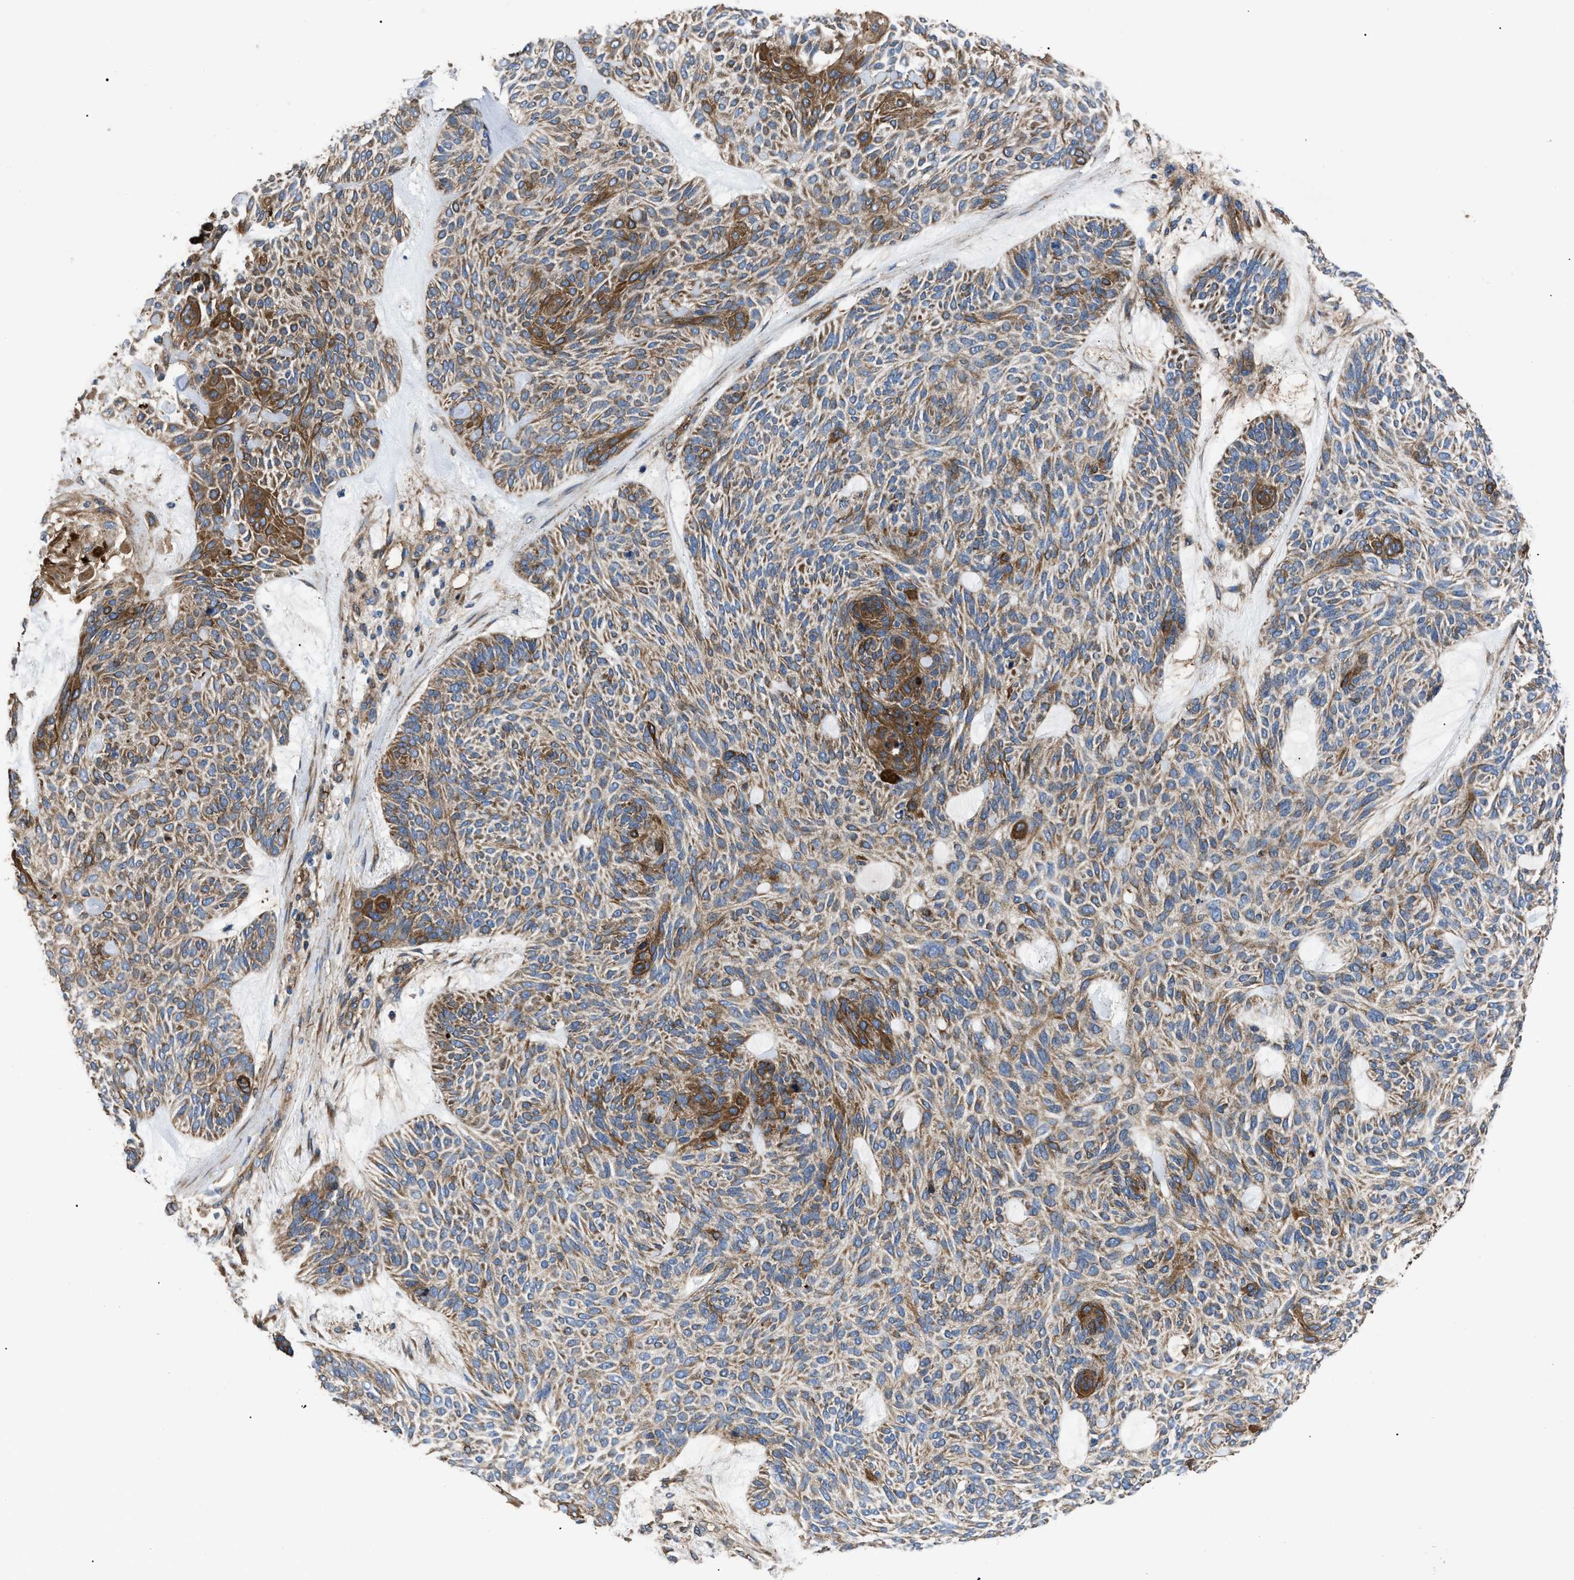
{"staining": {"intensity": "moderate", "quantity": "25%-75%", "location": "cytoplasmic/membranous"}, "tissue": "skin cancer", "cell_type": "Tumor cells", "image_type": "cancer", "snomed": [{"axis": "morphology", "description": "Basal cell carcinoma"}, {"axis": "topography", "description": "Skin"}], "caption": "Human skin cancer stained with a protein marker shows moderate staining in tumor cells.", "gene": "NT5E", "patient": {"sex": "male", "age": 55}}